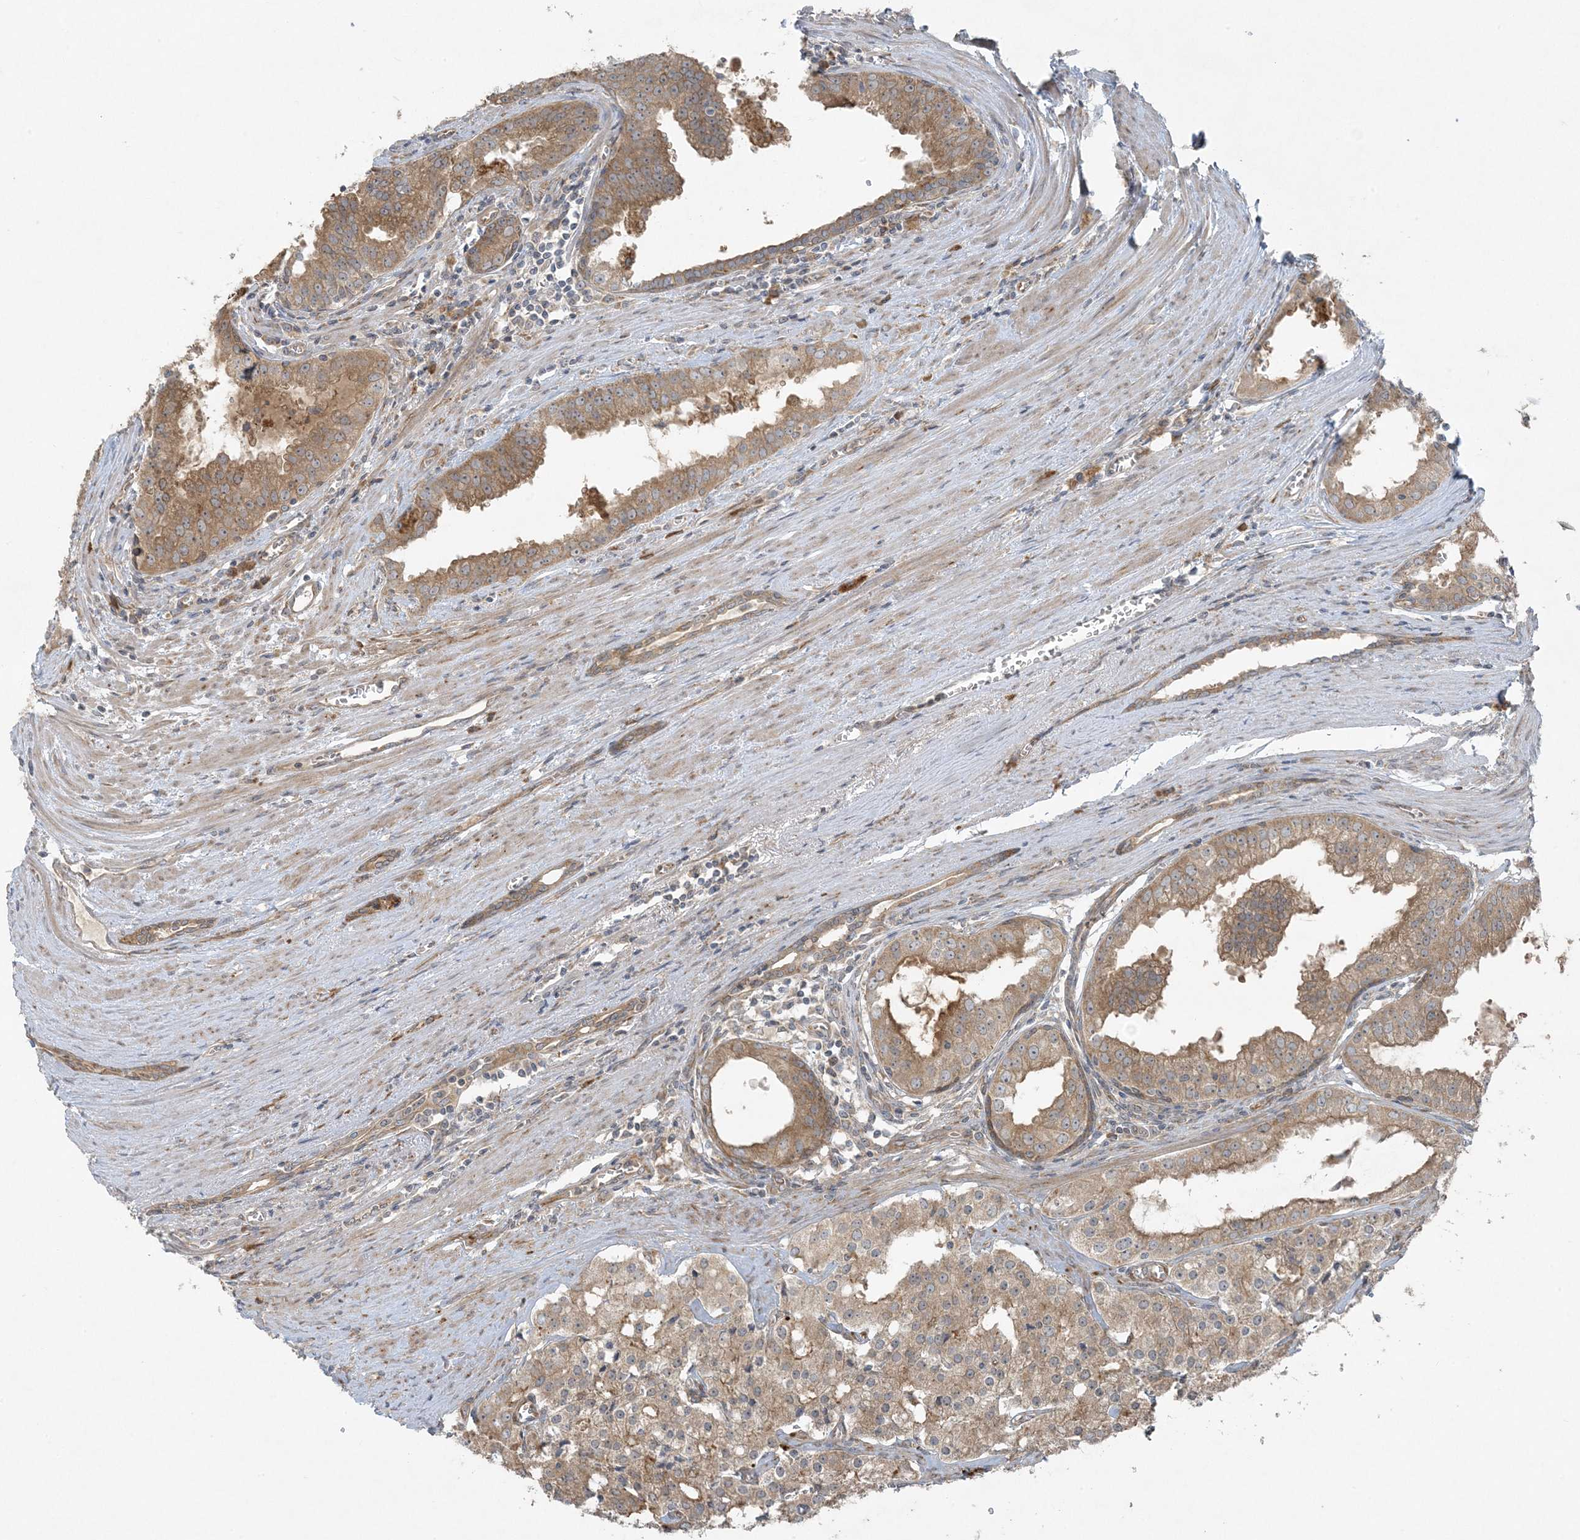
{"staining": {"intensity": "moderate", "quantity": ">75%", "location": "cytoplasmic/membranous"}, "tissue": "prostate cancer", "cell_type": "Tumor cells", "image_type": "cancer", "snomed": [{"axis": "morphology", "description": "Adenocarcinoma, High grade"}, {"axis": "topography", "description": "Prostate"}], "caption": "This is an image of immunohistochemistry staining of prostate cancer (adenocarcinoma (high-grade)), which shows moderate positivity in the cytoplasmic/membranous of tumor cells.", "gene": "ZNF263", "patient": {"sex": "male", "age": 68}}